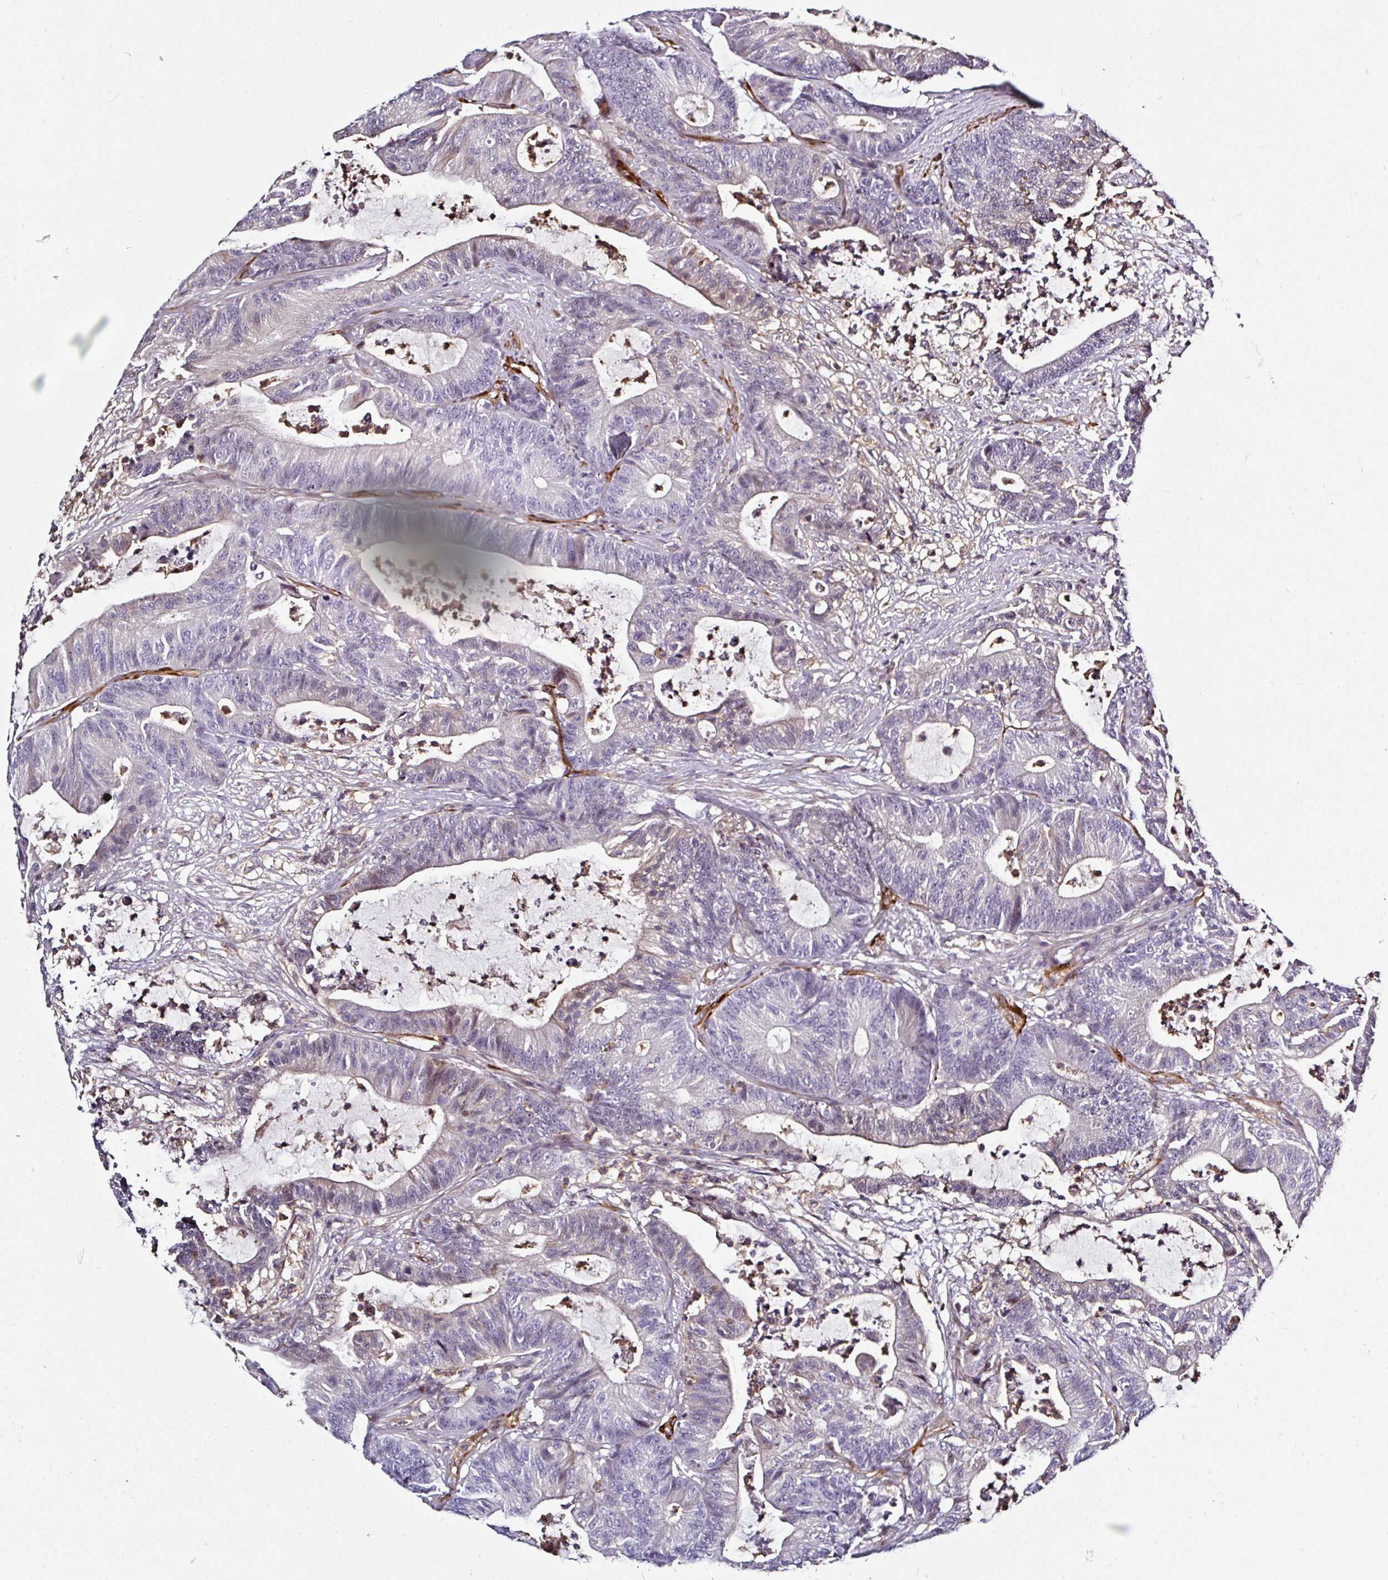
{"staining": {"intensity": "weak", "quantity": "<25%", "location": "cytoplasmic/membranous,nuclear"}, "tissue": "colorectal cancer", "cell_type": "Tumor cells", "image_type": "cancer", "snomed": [{"axis": "morphology", "description": "Adenocarcinoma, NOS"}, {"axis": "topography", "description": "Colon"}], "caption": "DAB (3,3'-diaminobenzidine) immunohistochemical staining of colorectal cancer (adenocarcinoma) shows no significant expression in tumor cells.", "gene": "BEND5", "patient": {"sex": "female", "age": 84}}